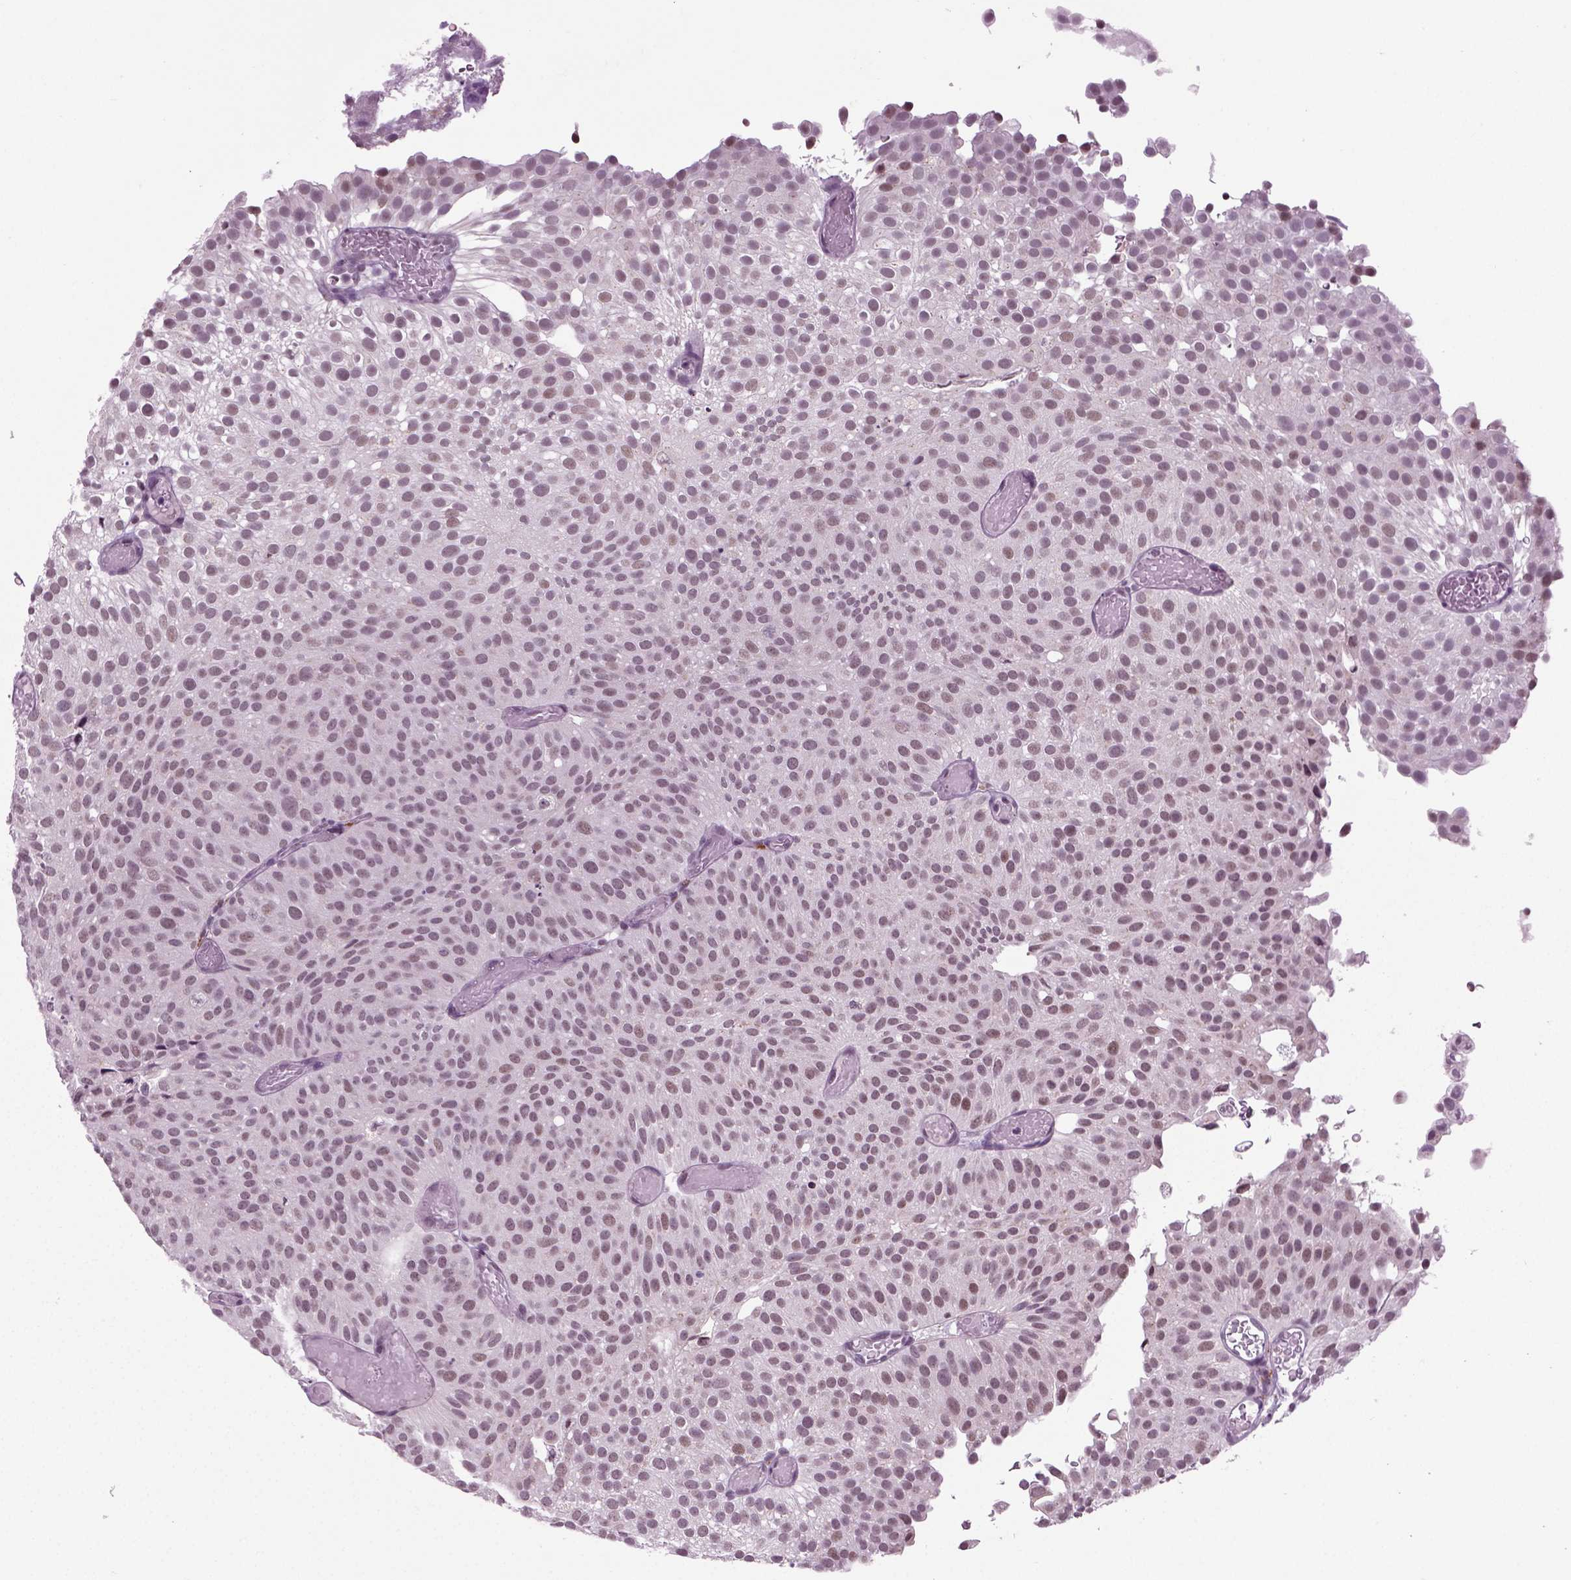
{"staining": {"intensity": "weak", "quantity": "25%-75%", "location": "nuclear"}, "tissue": "urothelial cancer", "cell_type": "Tumor cells", "image_type": "cancer", "snomed": [{"axis": "morphology", "description": "Urothelial carcinoma, Low grade"}, {"axis": "topography", "description": "Urinary bladder"}], "caption": "Immunohistochemistry histopathology image of urothelial cancer stained for a protein (brown), which demonstrates low levels of weak nuclear staining in about 25%-75% of tumor cells.", "gene": "RCOR3", "patient": {"sex": "male", "age": 78}}